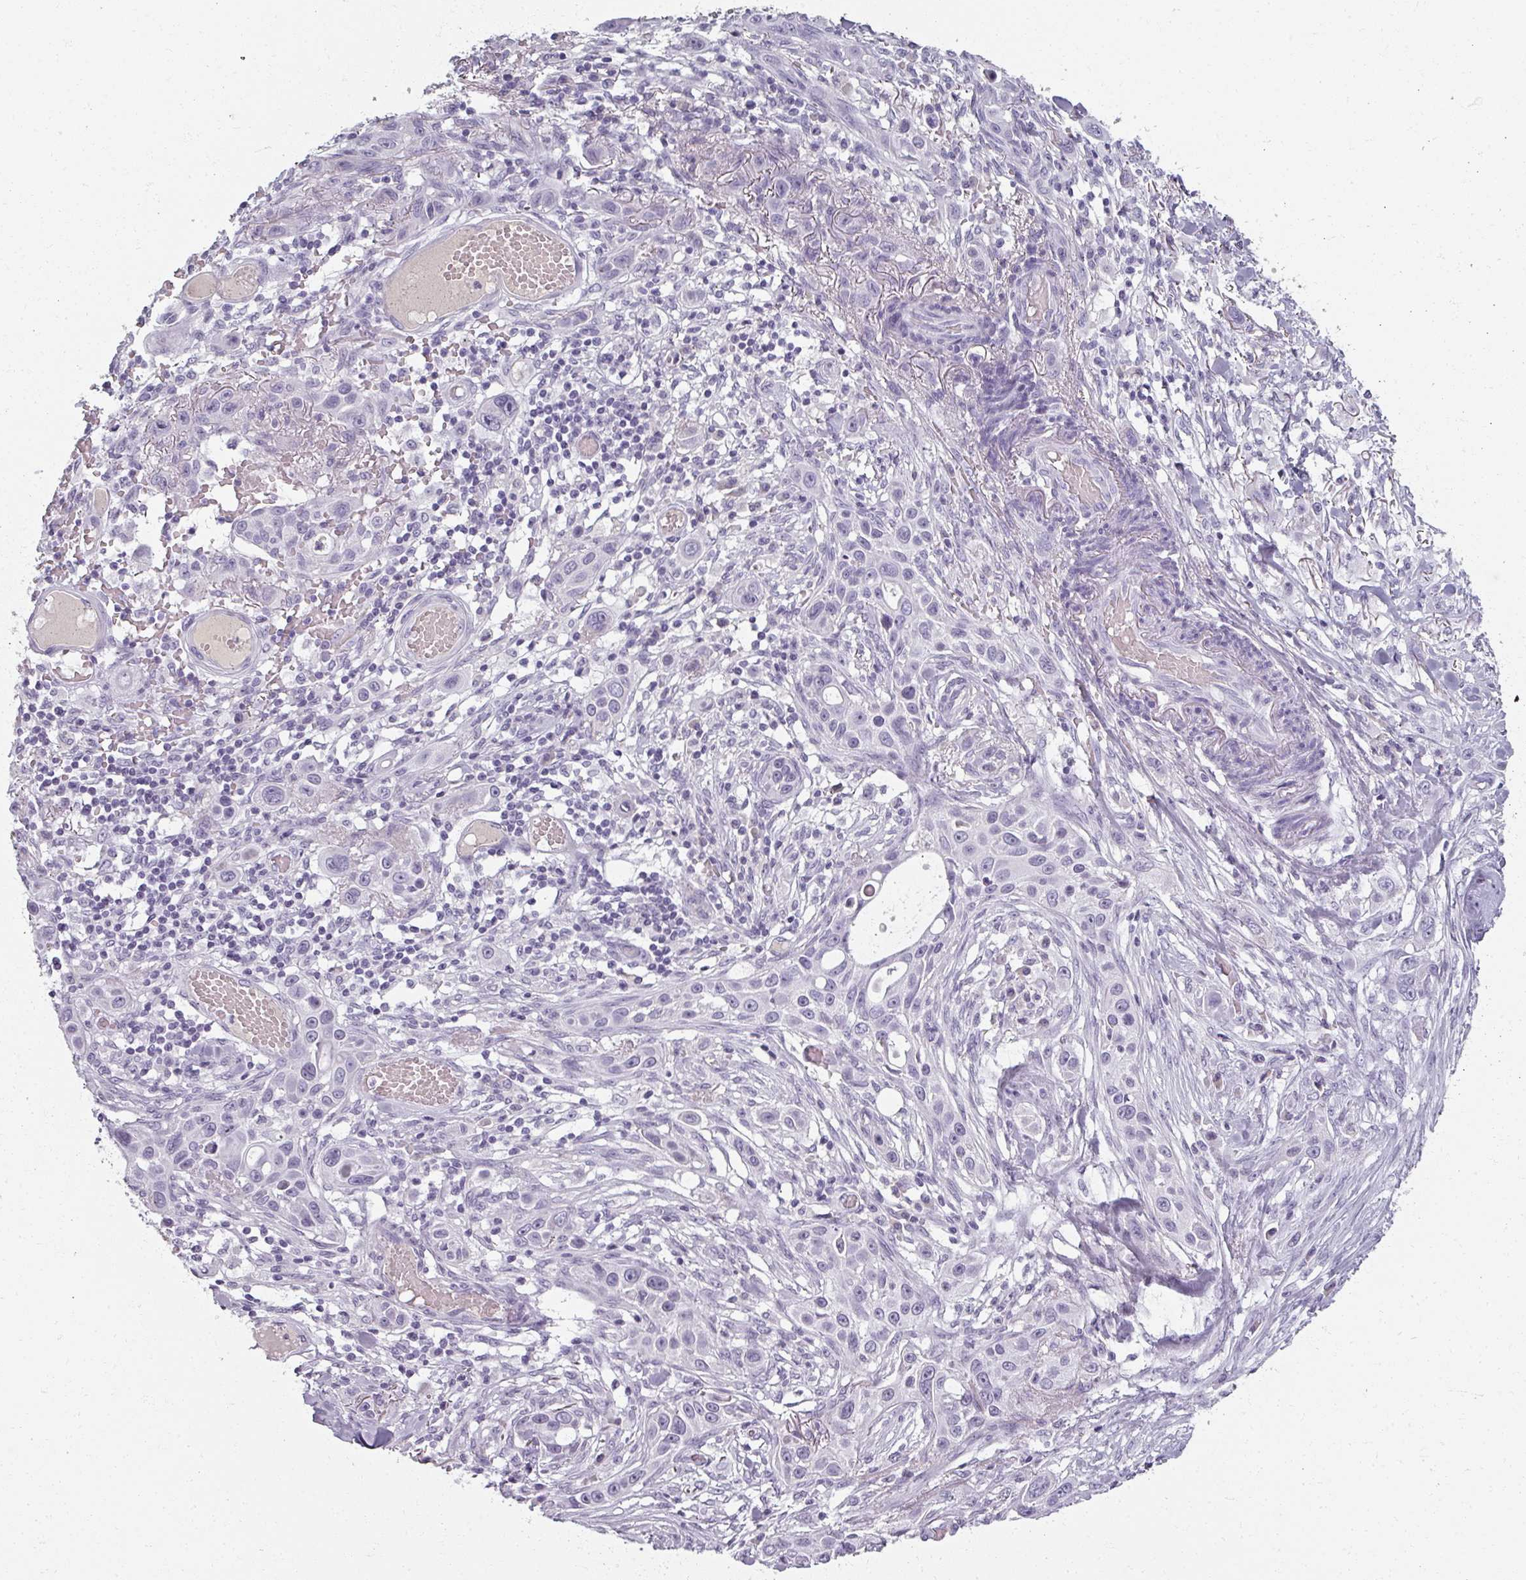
{"staining": {"intensity": "negative", "quantity": "none", "location": "none"}, "tissue": "skin cancer", "cell_type": "Tumor cells", "image_type": "cancer", "snomed": [{"axis": "morphology", "description": "Squamous cell carcinoma, NOS"}, {"axis": "topography", "description": "Skin"}], "caption": "Tumor cells are negative for protein expression in human skin cancer. Brightfield microscopy of immunohistochemistry (IHC) stained with DAB (3,3'-diaminobenzidine) (brown) and hematoxylin (blue), captured at high magnification.", "gene": "REG3G", "patient": {"sex": "female", "age": 69}}